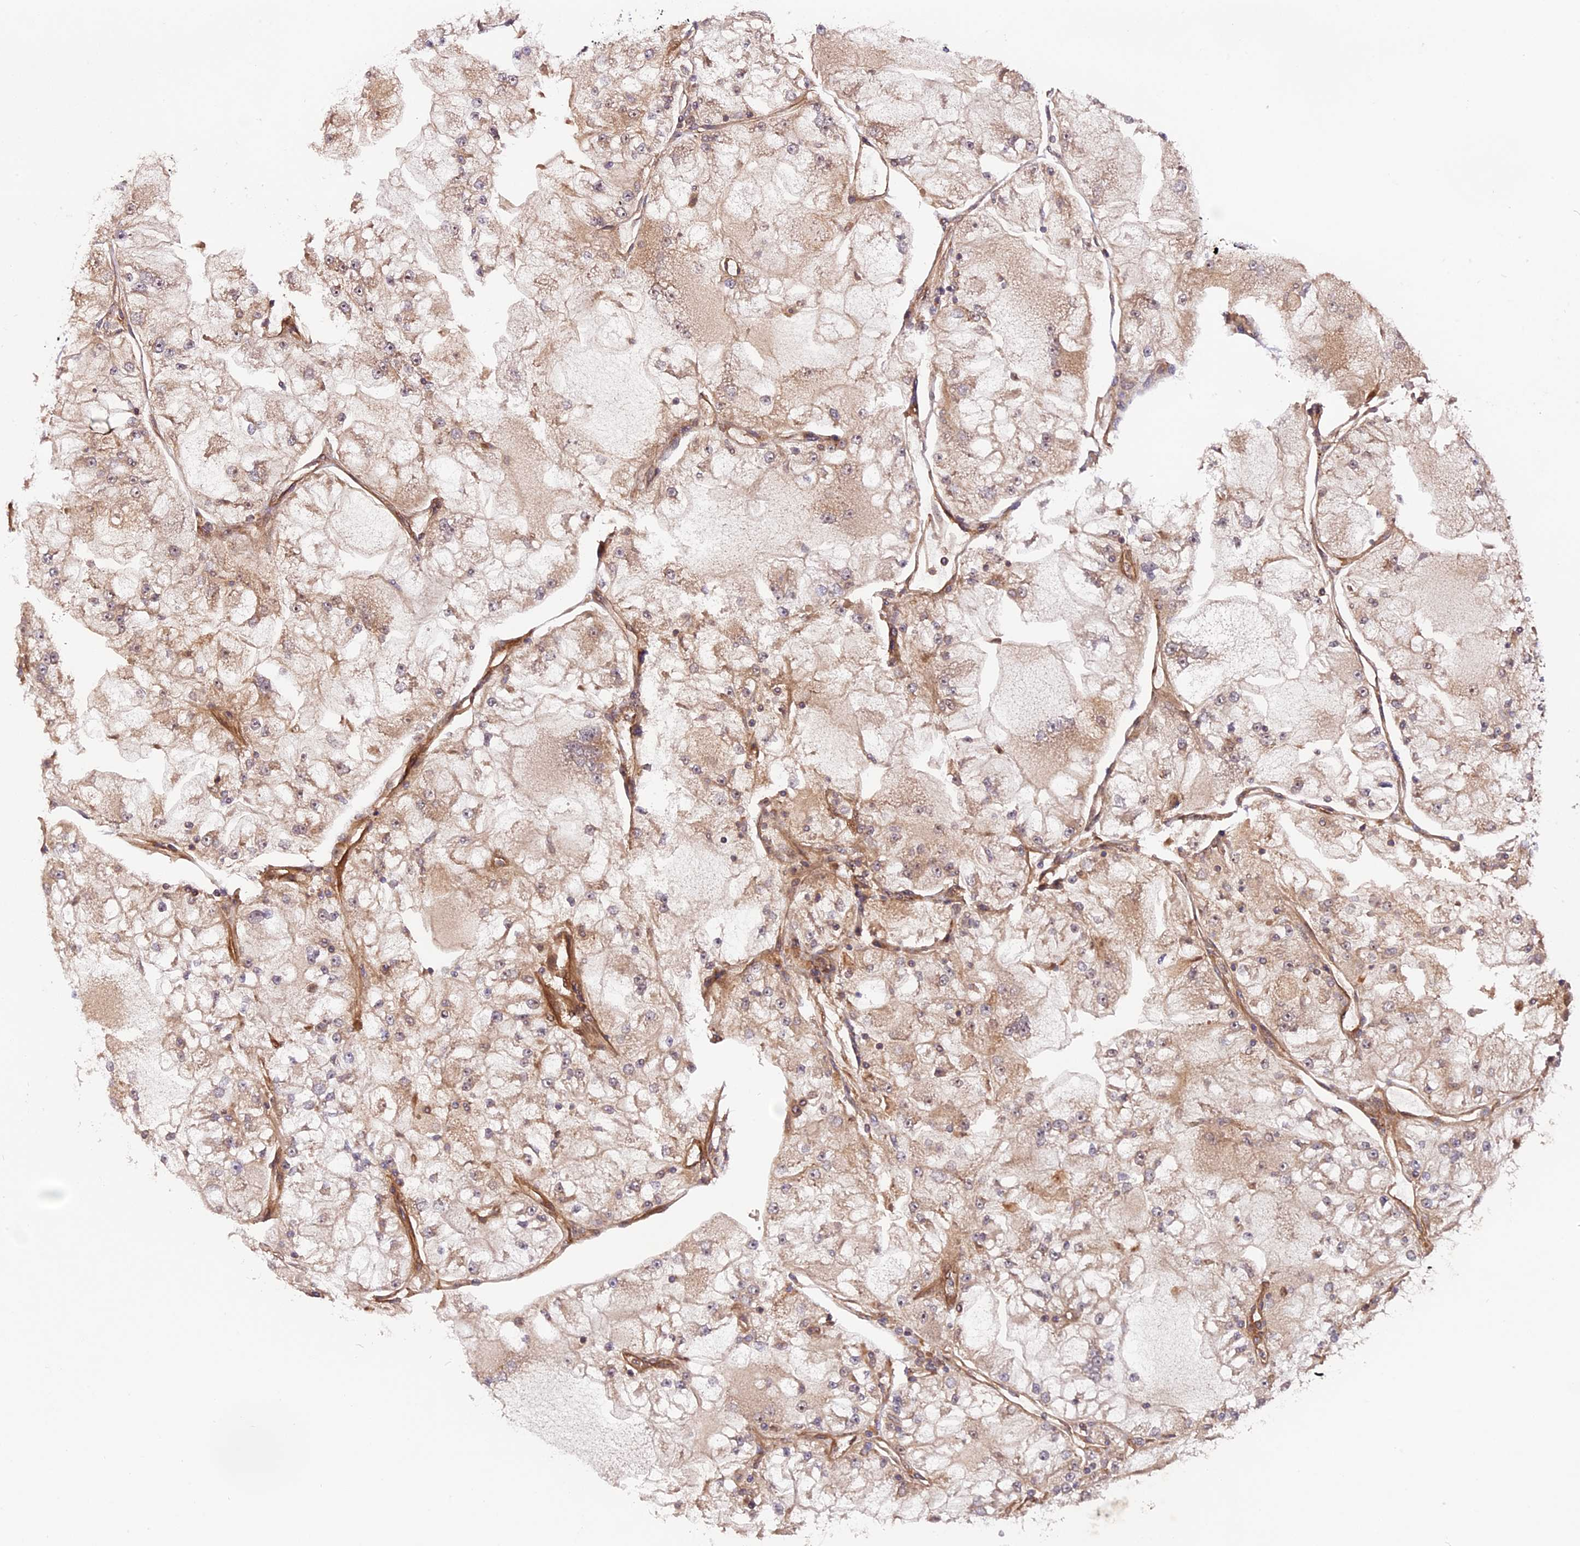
{"staining": {"intensity": "weak", "quantity": ">75%", "location": "cytoplasmic/membranous"}, "tissue": "renal cancer", "cell_type": "Tumor cells", "image_type": "cancer", "snomed": [{"axis": "morphology", "description": "Adenocarcinoma, NOS"}, {"axis": "topography", "description": "Kidney"}], "caption": "Protein staining shows weak cytoplasmic/membranous positivity in about >75% of tumor cells in adenocarcinoma (renal).", "gene": "NDUFA8", "patient": {"sex": "female", "age": 72}}